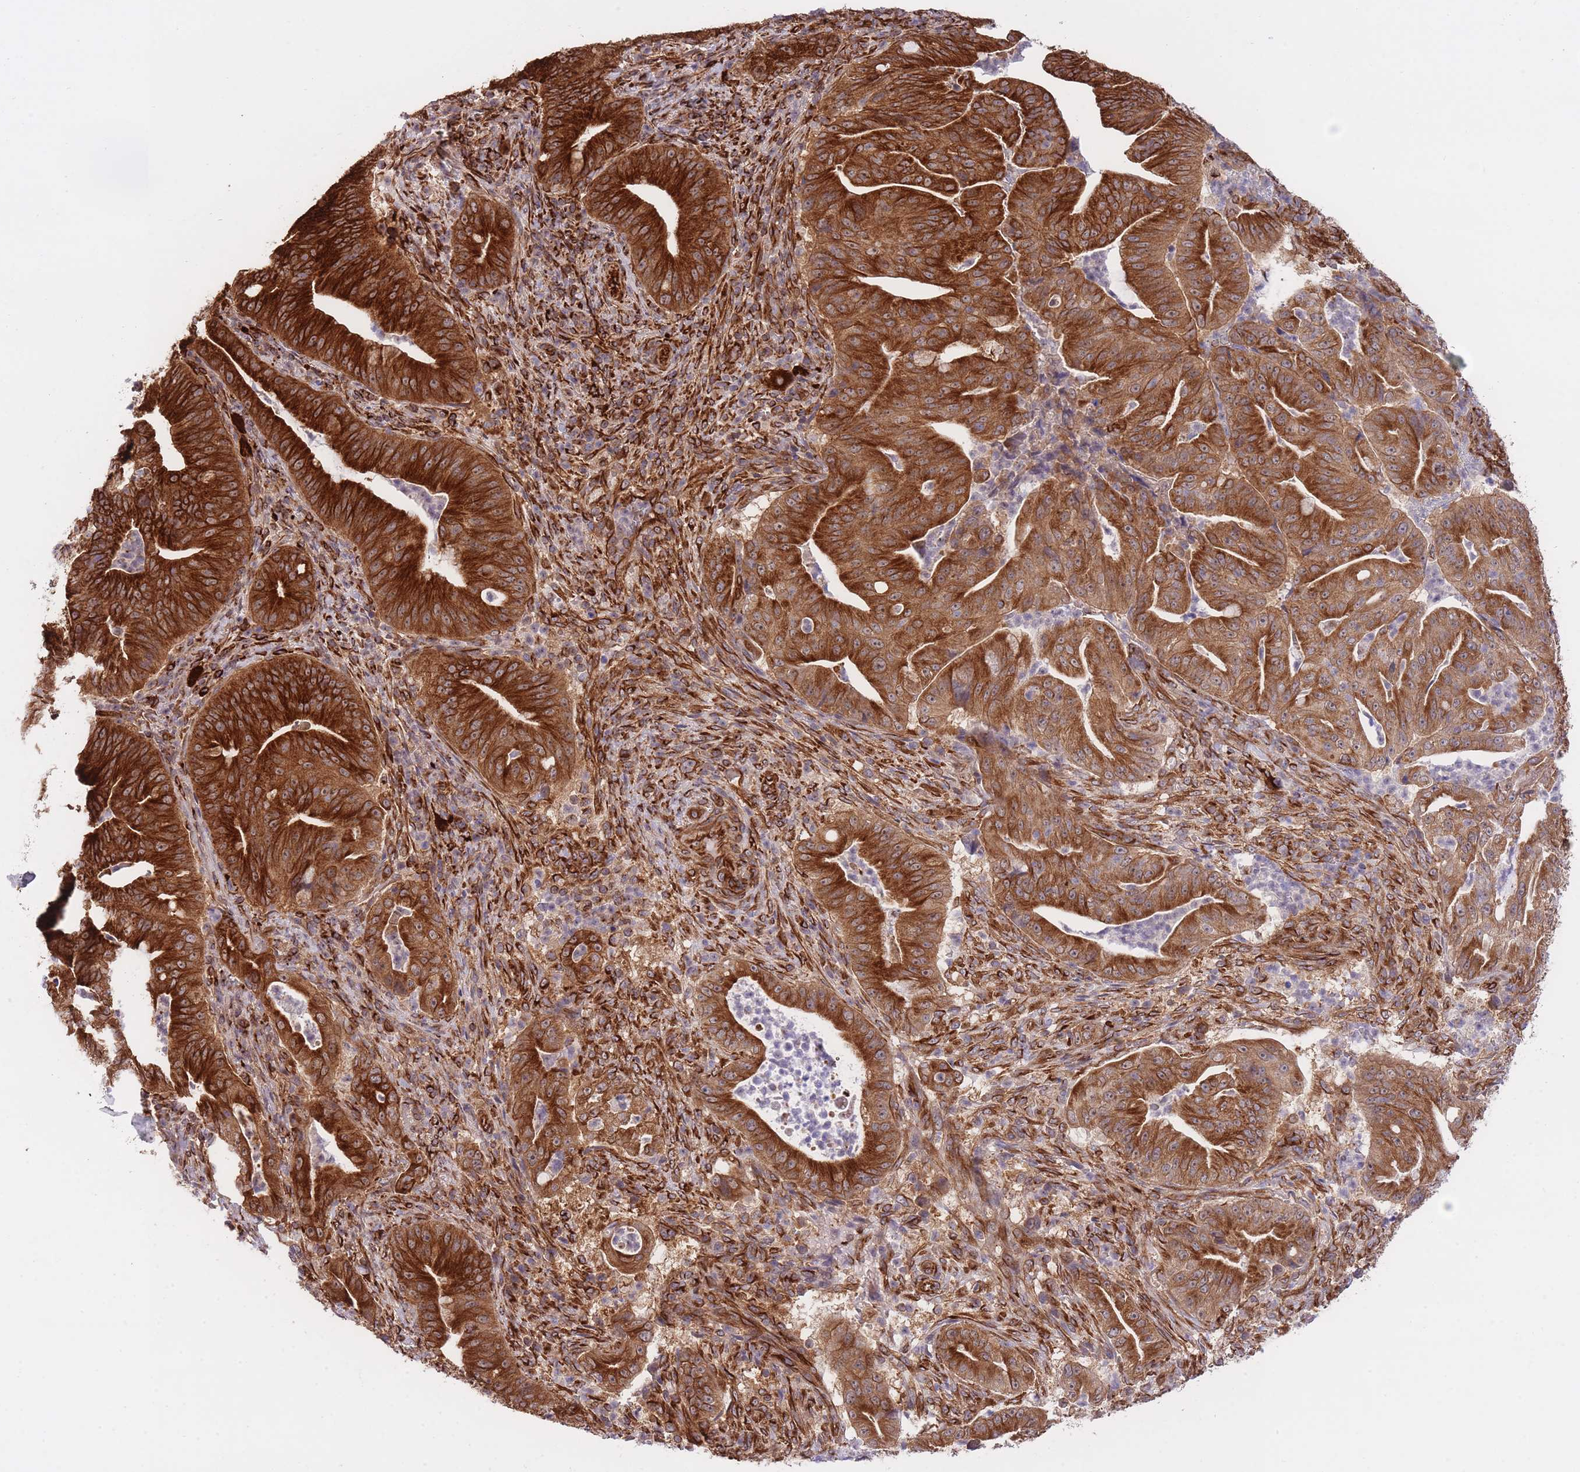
{"staining": {"intensity": "strong", "quantity": ">75%", "location": "cytoplasmic/membranous"}, "tissue": "pancreatic cancer", "cell_type": "Tumor cells", "image_type": "cancer", "snomed": [{"axis": "morphology", "description": "Adenocarcinoma, NOS"}, {"axis": "topography", "description": "Pancreas"}], "caption": "Immunohistochemistry staining of pancreatic cancer, which displays high levels of strong cytoplasmic/membranous positivity in about >75% of tumor cells indicating strong cytoplasmic/membranous protein expression. The staining was performed using DAB (3,3'-diaminobenzidine) (brown) for protein detection and nuclei were counterstained in hematoxylin (blue).", "gene": "EXOSC8", "patient": {"sex": "male", "age": 71}}